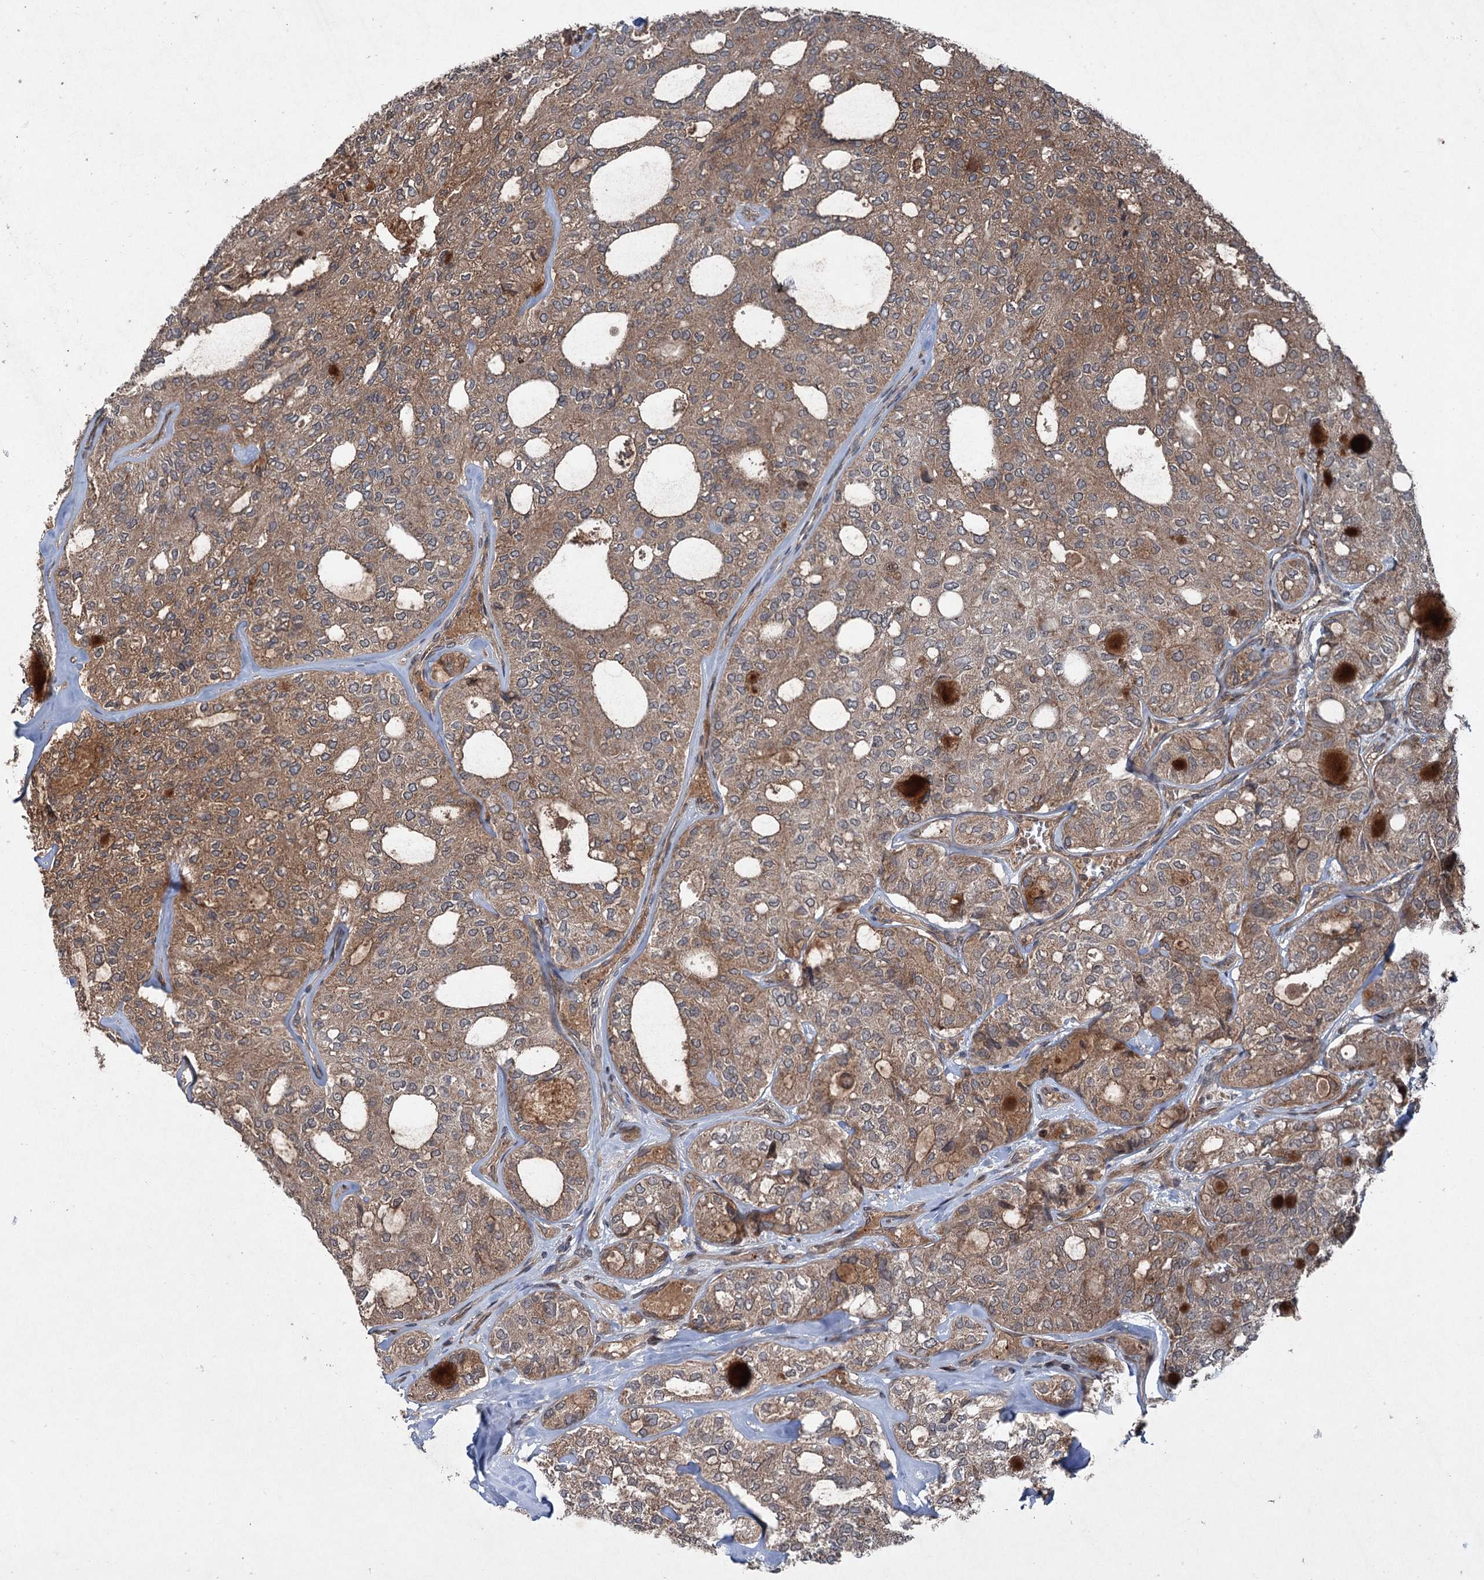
{"staining": {"intensity": "moderate", "quantity": ">75%", "location": "cytoplasmic/membranous"}, "tissue": "thyroid cancer", "cell_type": "Tumor cells", "image_type": "cancer", "snomed": [{"axis": "morphology", "description": "Follicular adenoma carcinoma, NOS"}, {"axis": "topography", "description": "Thyroid gland"}], "caption": "IHC of human follicular adenoma carcinoma (thyroid) shows medium levels of moderate cytoplasmic/membranous expression in approximately >75% of tumor cells. (Brightfield microscopy of DAB IHC at high magnification).", "gene": "ALAS1", "patient": {"sex": "male", "age": 75}}